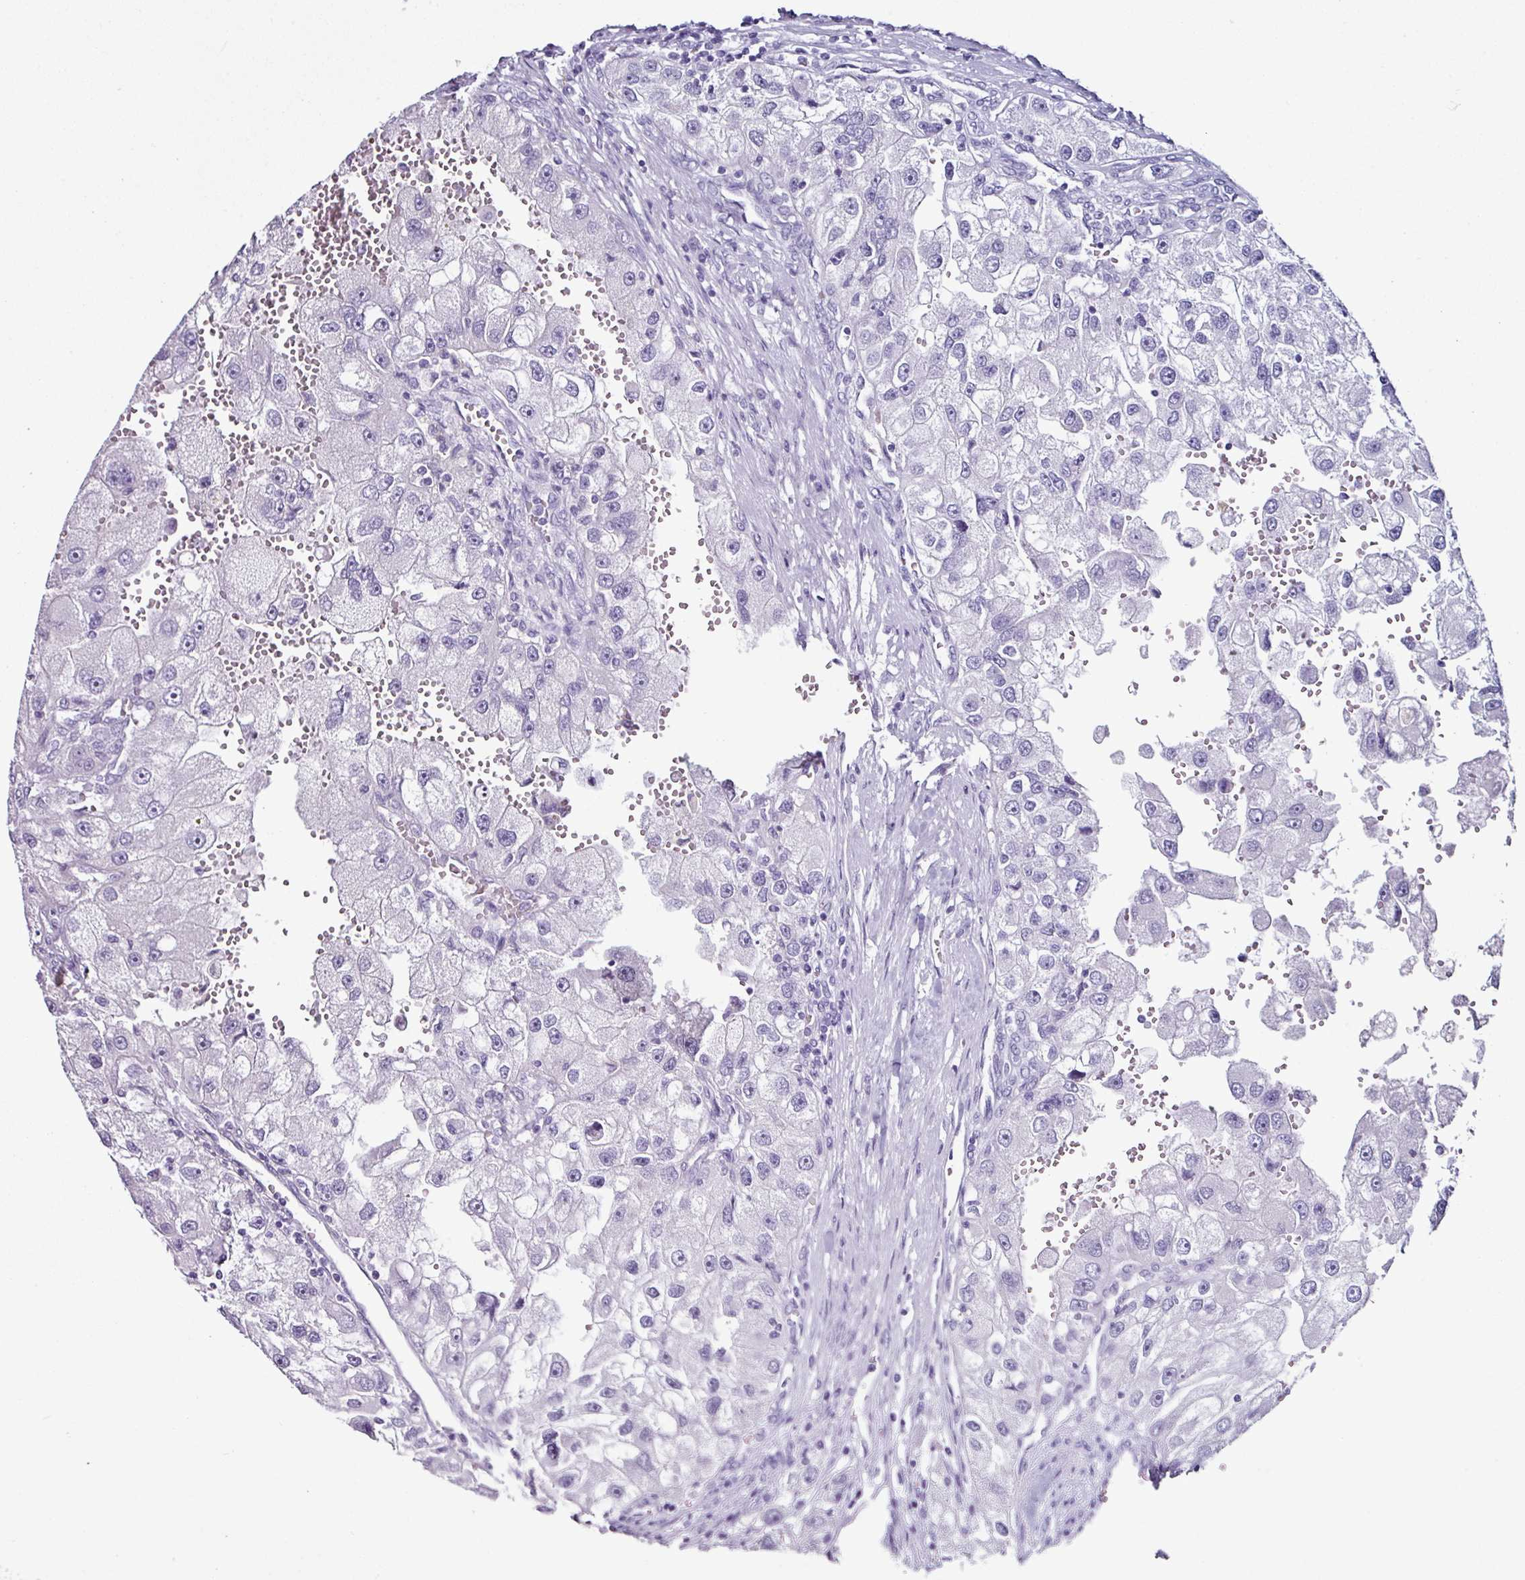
{"staining": {"intensity": "negative", "quantity": "none", "location": "none"}, "tissue": "renal cancer", "cell_type": "Tumor cells", "image_type": "cancer", "snomed": [{"axis": "morphology", "description": "Adenocarcinoma, NOS"}, {"axis": "topography", "description": "Kidney"}], "caption": "Tumor cells show no significant expression in renal cancer.", "gene": "GLP2R", "patient": {"sex": "male", "age": 63}}